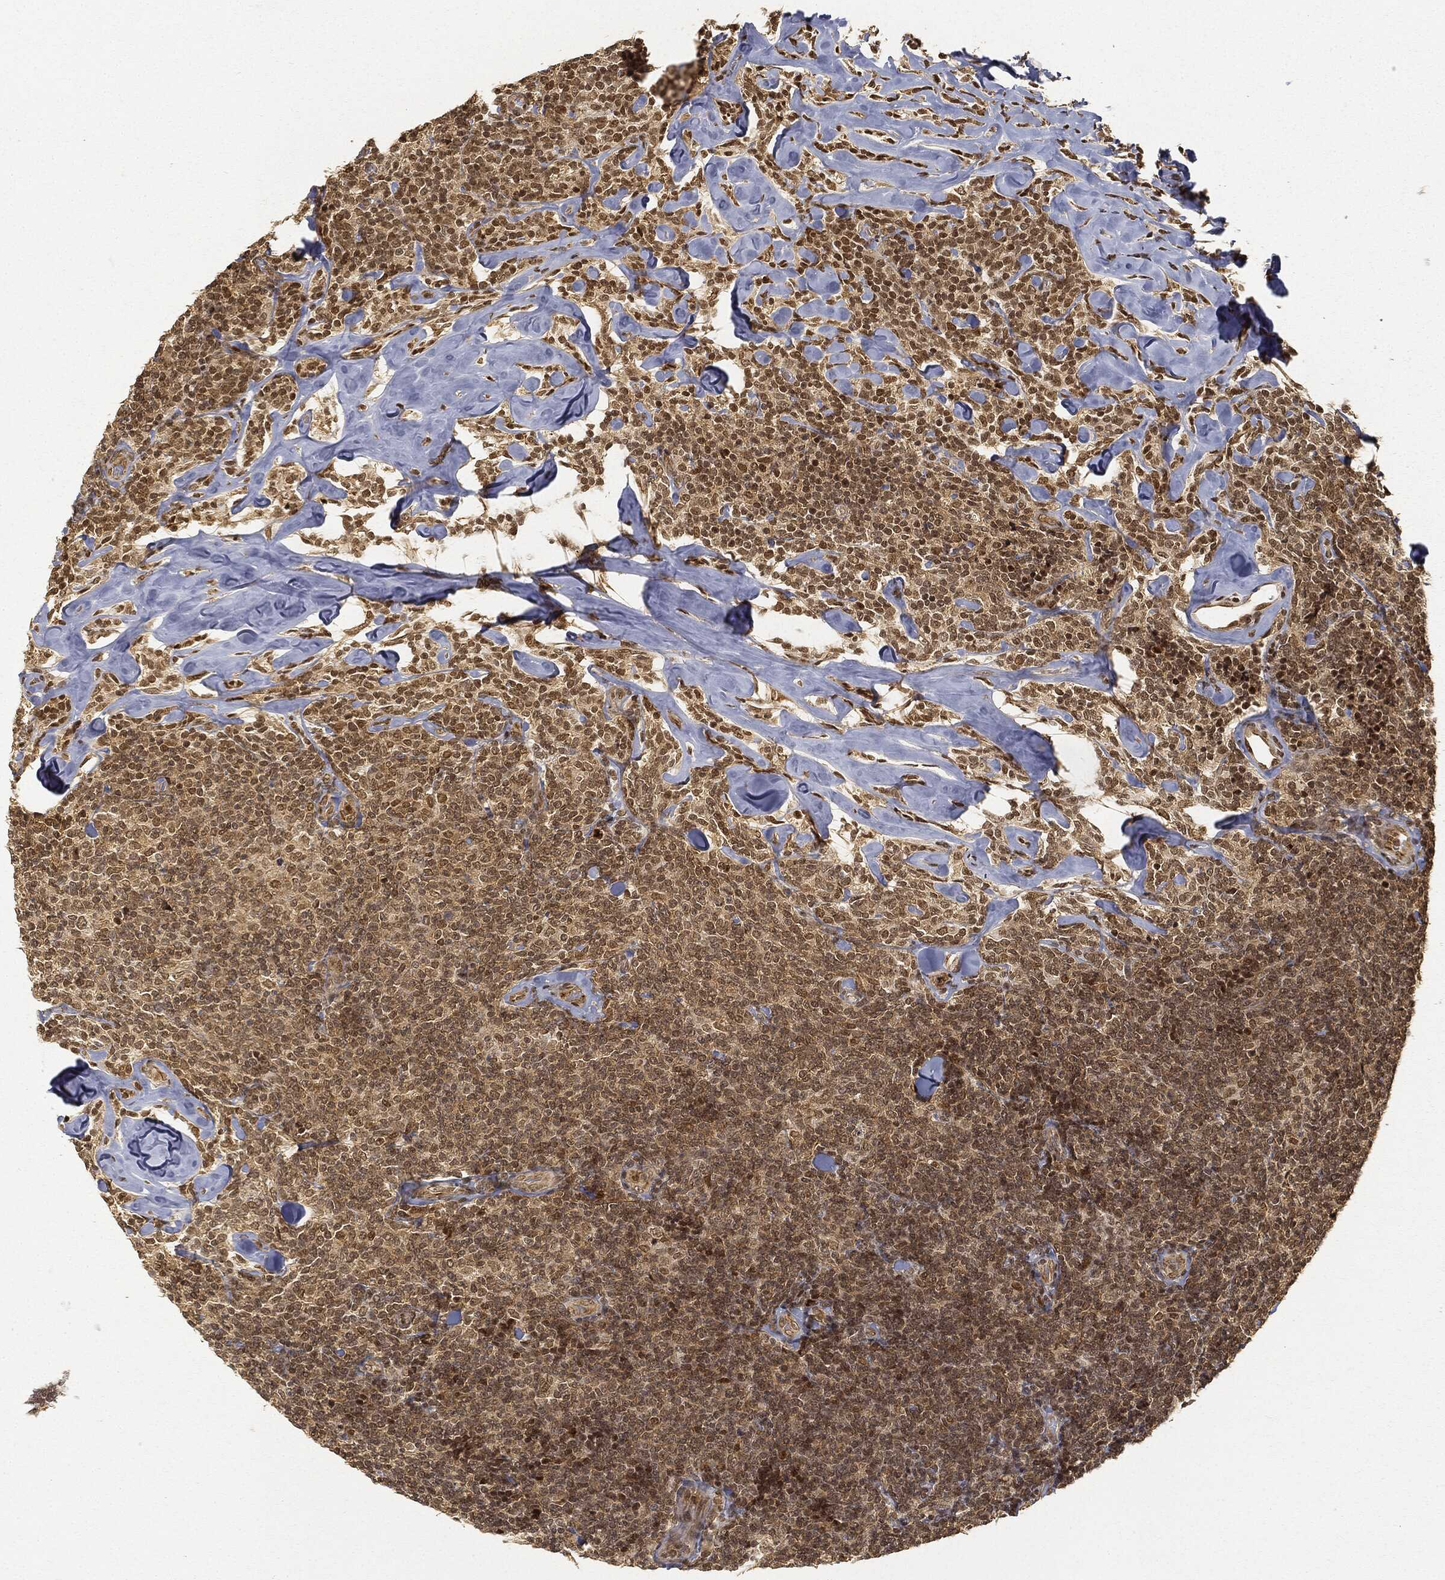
{"staining": {"intensity": "strong", "quantity": "<25%", "location": "nuclear"}, "tissue": "lymphoma", "cell_type": "Tumor cells", "image_type": "cancer", "snomed": [{"axis": "morphology", "description": "Malignant lymphoma, non-Hodgkin's type, Low grade"}, {"axis": "topography", "description": "Lymph node"}], "caption": "This is an image of immunohistochemistry (IHC) staining of low-grade malignant lymphoma, non-Hodgkin's type, which shows strong positivity in the nuclear of tumor cells.", "gene": "CIB1", "patient": {"sex": "female", "age": 56}}